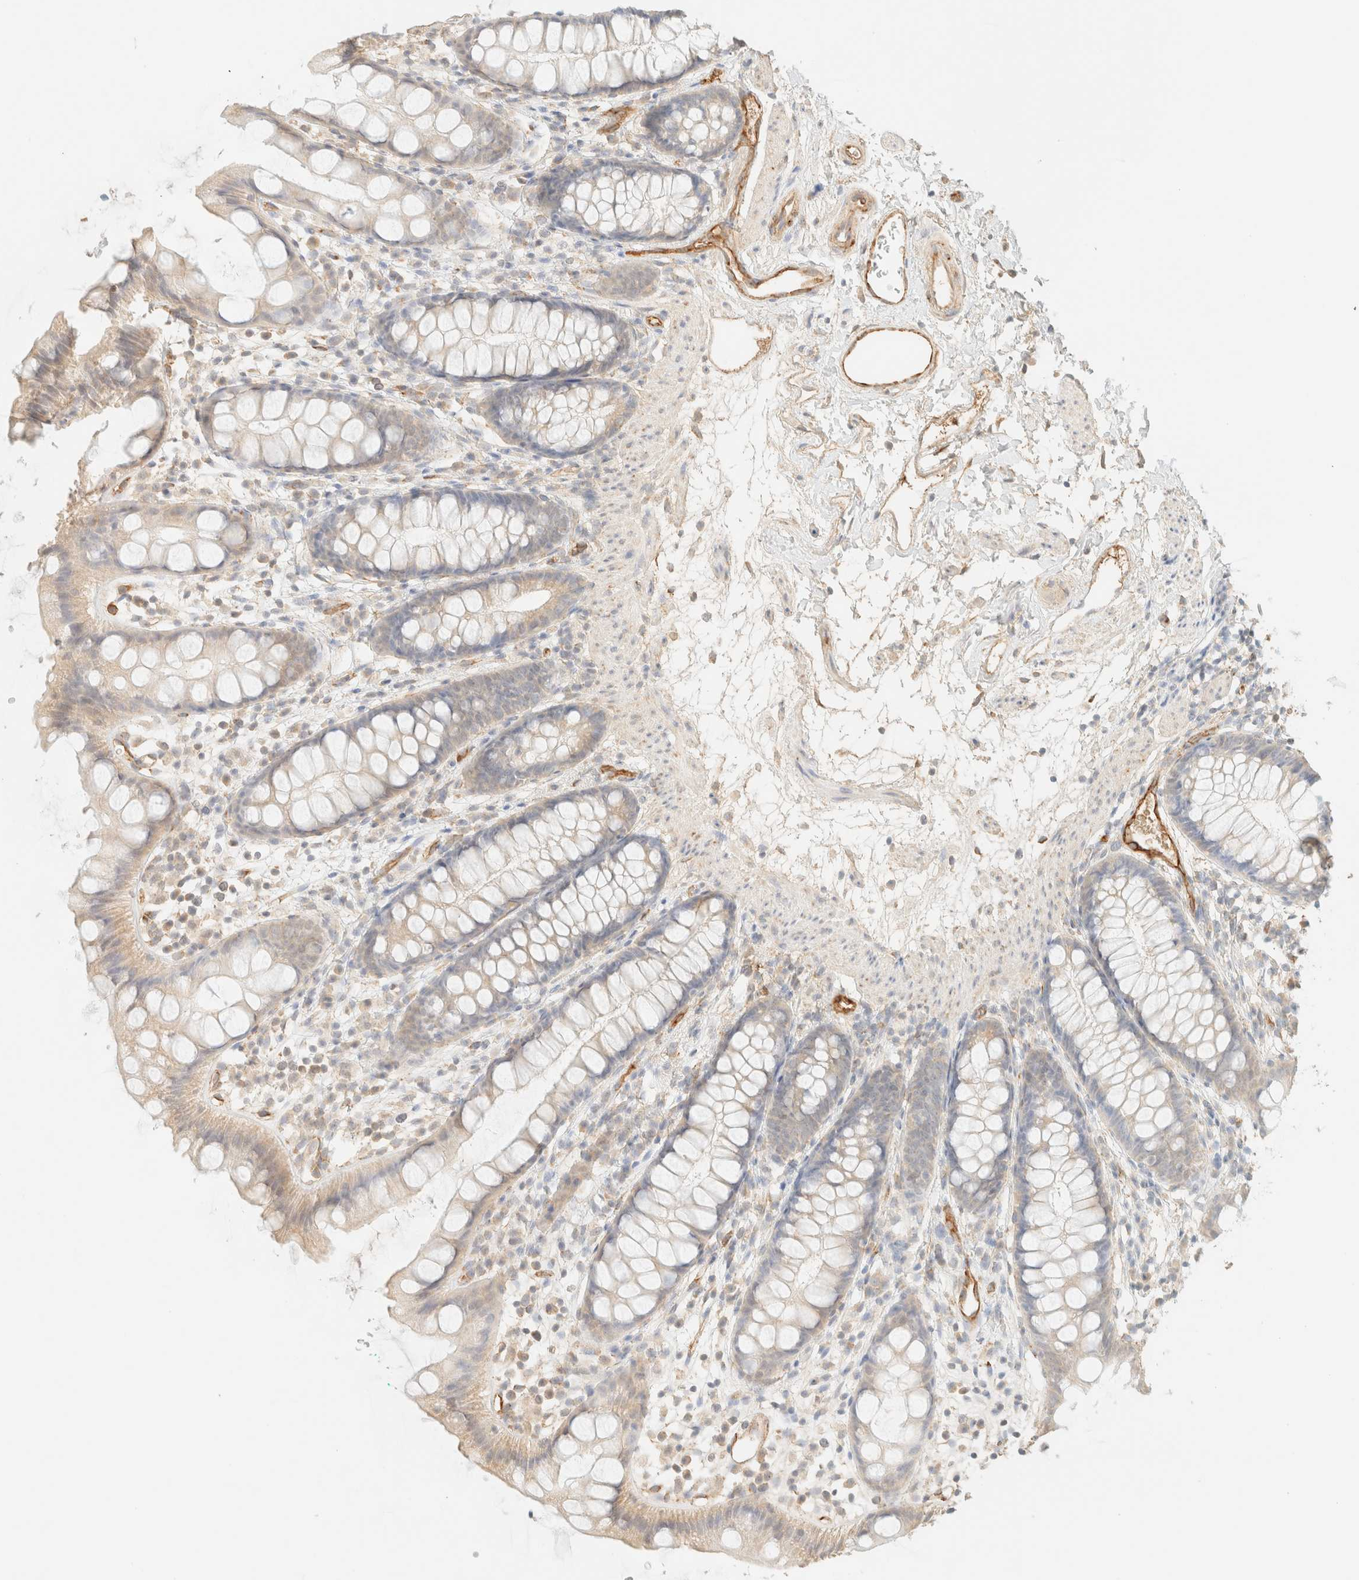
{"staining": {"intensity": "weak", "quantity": "25%-75%", "location": "cytoplasmic/membranous"}, "tissue": "rectum", "cell_type": "Glandular cells", "image_type": "normal", "snomed": [{"axis": "morphology", "description": "Normal tissue, NOS"}, {"axis": "topography", "description": "Rectum"}], "caption": "IHC histopathology image of normal rectum: rectum stained using immunohistochemistry (IHC) demonstrates low levels of weak protein expression localized specifically in the cytoplasmic/membranous of glandular cells, appearing as a cytoplasmic/membranous brown color.", "gene": "SPARCL1", "patient": {"sex": "female", "age": 65}}